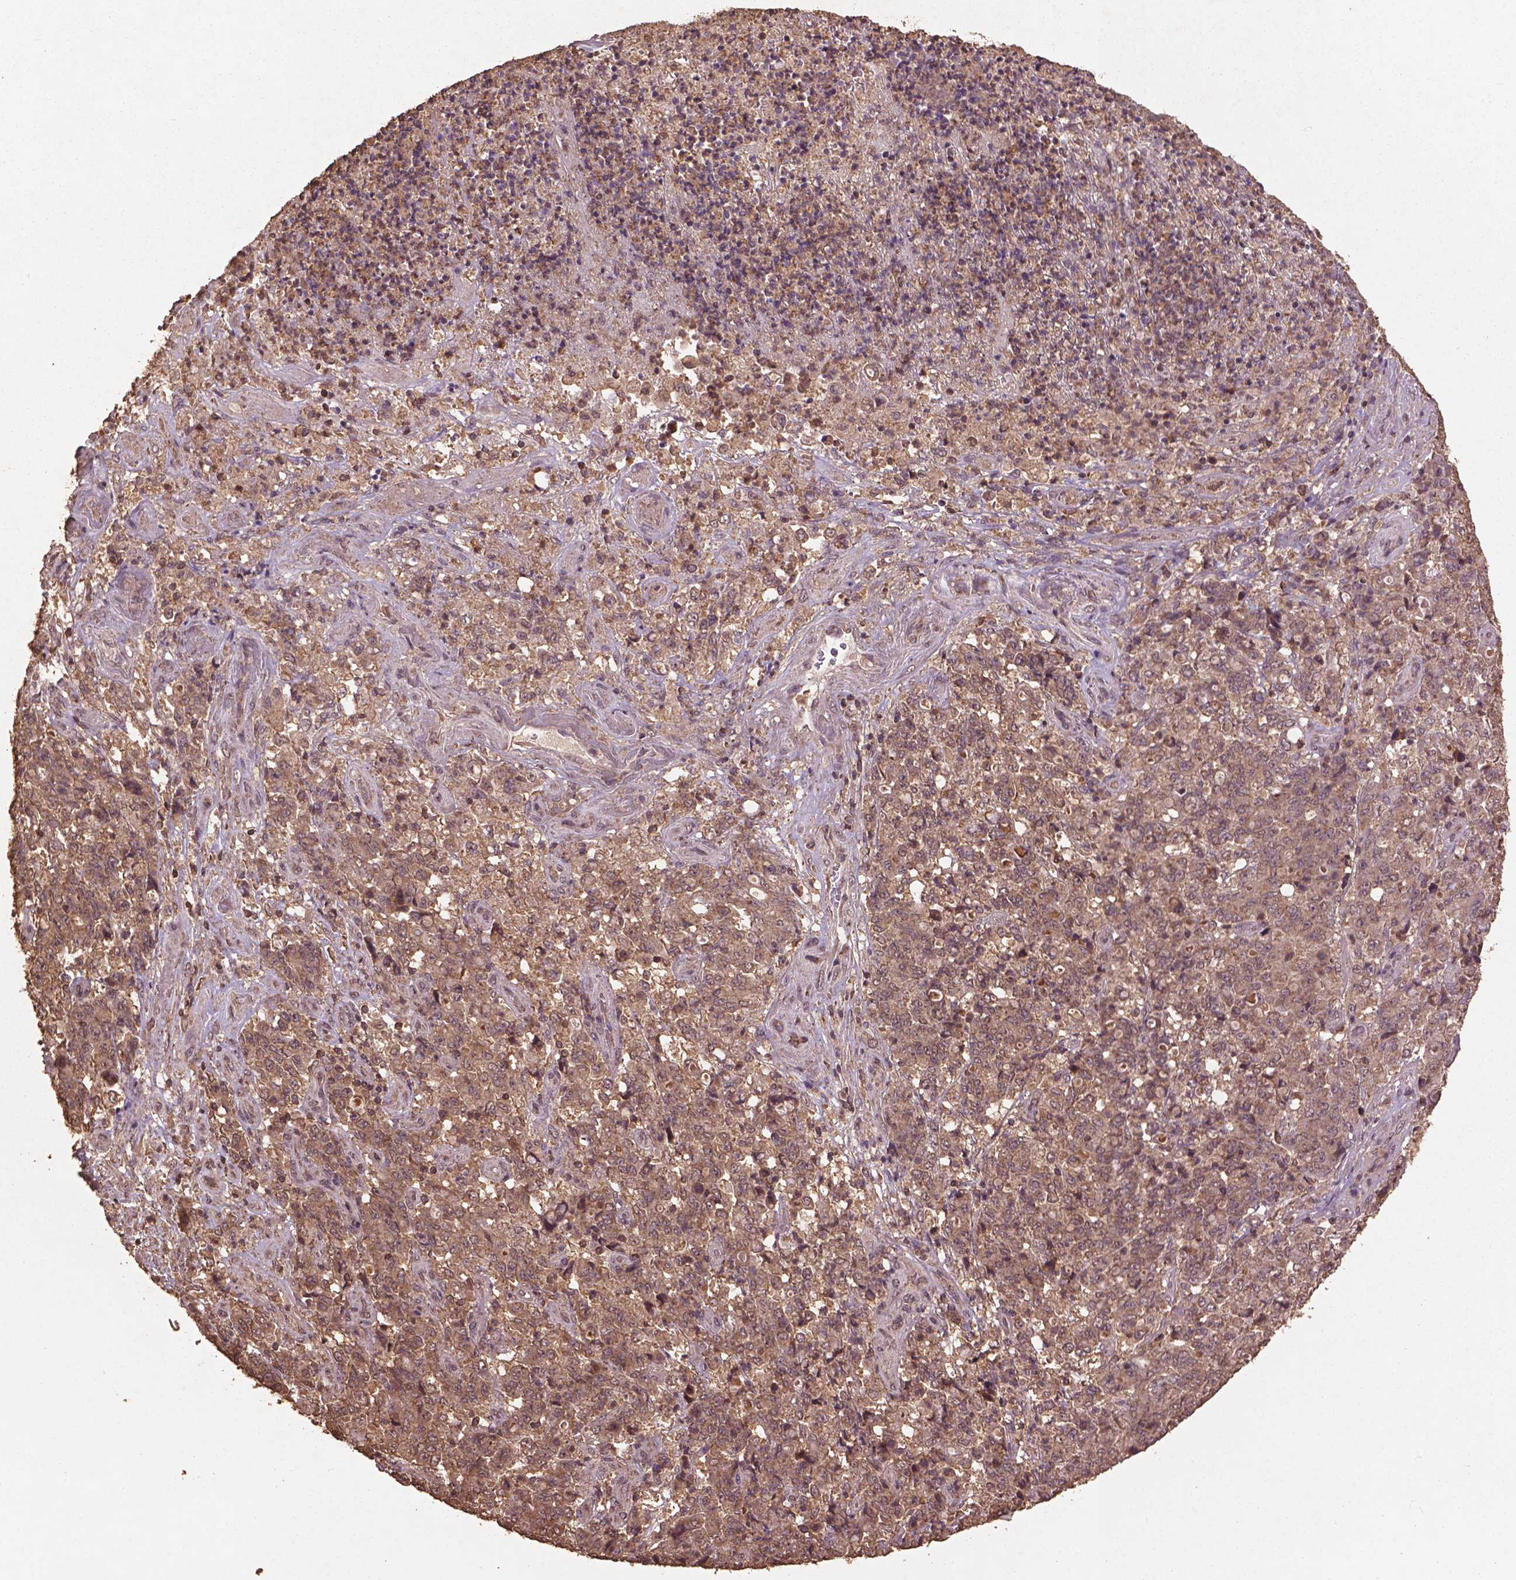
{"staining": {"intensity": "weak", "quantity": ">75%", "location": "cytoplasmic/membranous"}, "tissue": "stomach cancer", "cell_type": "Tumor cells", "image_type": "cancer", "snomed": [{"axis": "morphology", "description": "Adenocarcinoma, NOS"}, {"axis": "topography", "description": "Stomach, lower"}], "caption": "High-magnification brightfield microscopy of adenocarcinoma (stomach) stained with DAB (3,3'-diaminobenzidine) (brown) and counterstained with hematoxylin (blue). tumor cells exhibit weak cytoplasmic/membranous expression is present in about>75% of cells.", "gene": "BABAM1", "patient": {"sex": "female", "age": 71}}